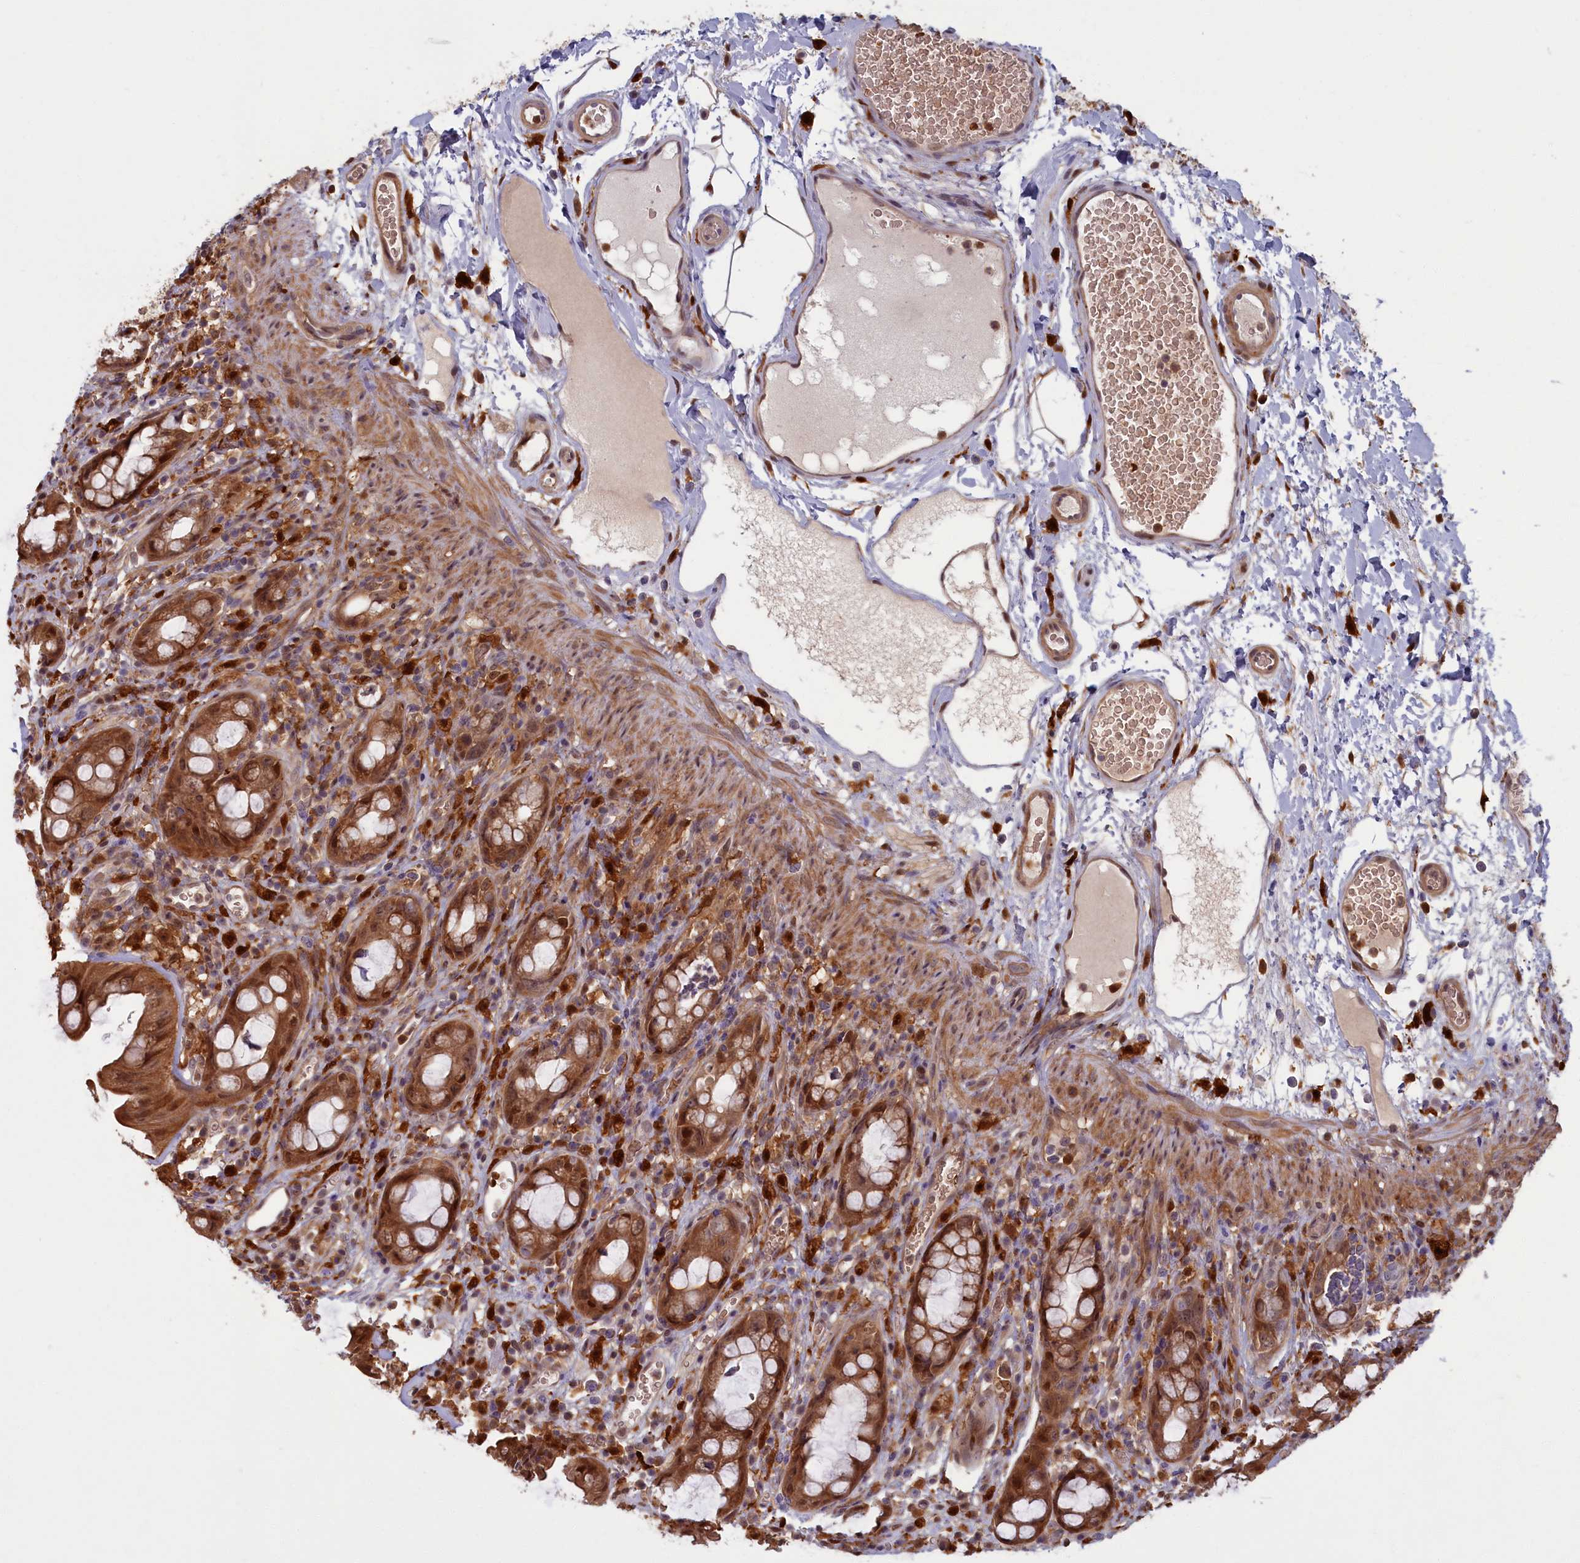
{"staining": {"intensity": "strong", "quantity": ">75%", "location": "cytoplasmic/membranous,nuclear"}, "tissue": "rectum", "cell_type": "Glandular cells", "image_type": "normal", "snomed": [{"axis": "morphology", "description": "Normal tissue, NOS"}, {"axis": "topography", "description": "Rectum"}], "caption": "Unremarkable rectum was stained to show a protein in brown. There is high levels of strong cytoplasmic/membranous,nuclear positivity in about >75% of glandular cells. The staining was performed using DAB, with brown indicating positive protein expression. Nuclei are stained blue with hematoxylin.", "gene": "BLVRB", "patient": {"sex": "female", "age": 57}}